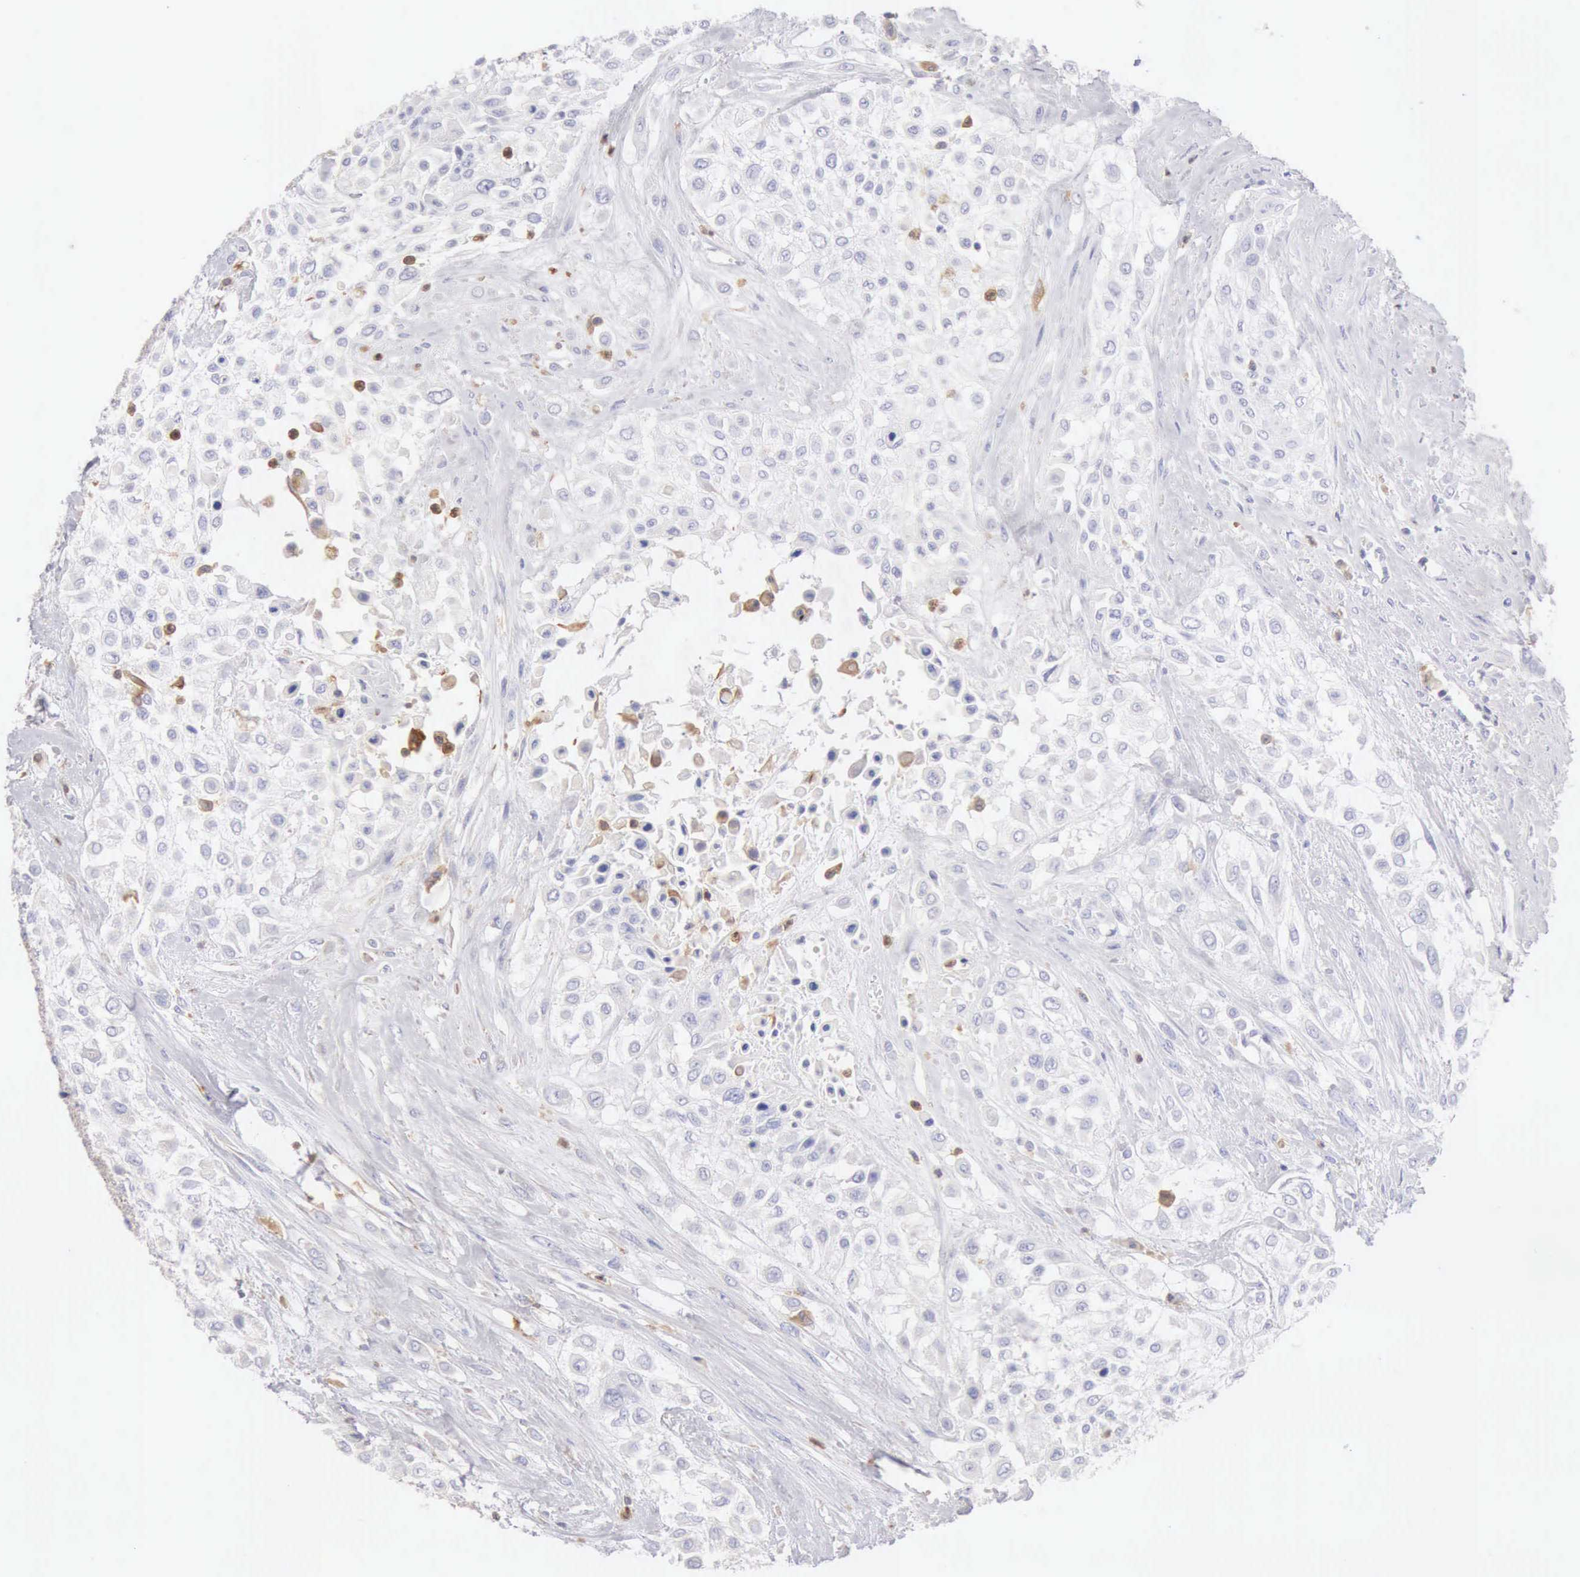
{"staining": {"intensity": "negative", "quantity": "none", "location": "none"}, "tissue": "urothelial cancer", "cell_type": "Tumor cells", "image_type": "cancer", "snomed": [{"axis": "morphology", "description": "Urothelial carcinoma, High grade"}, {"axis": "topography", "description": "Urinary bladder"}], "caption": "Human urothelial carcinoma (high-grade) stained for a protein using immunohistochemistry (IHC) shows no staining in tumor cells.", "gene": "ARHGAP4", "patient": {"sex": "male", "age": 57}}